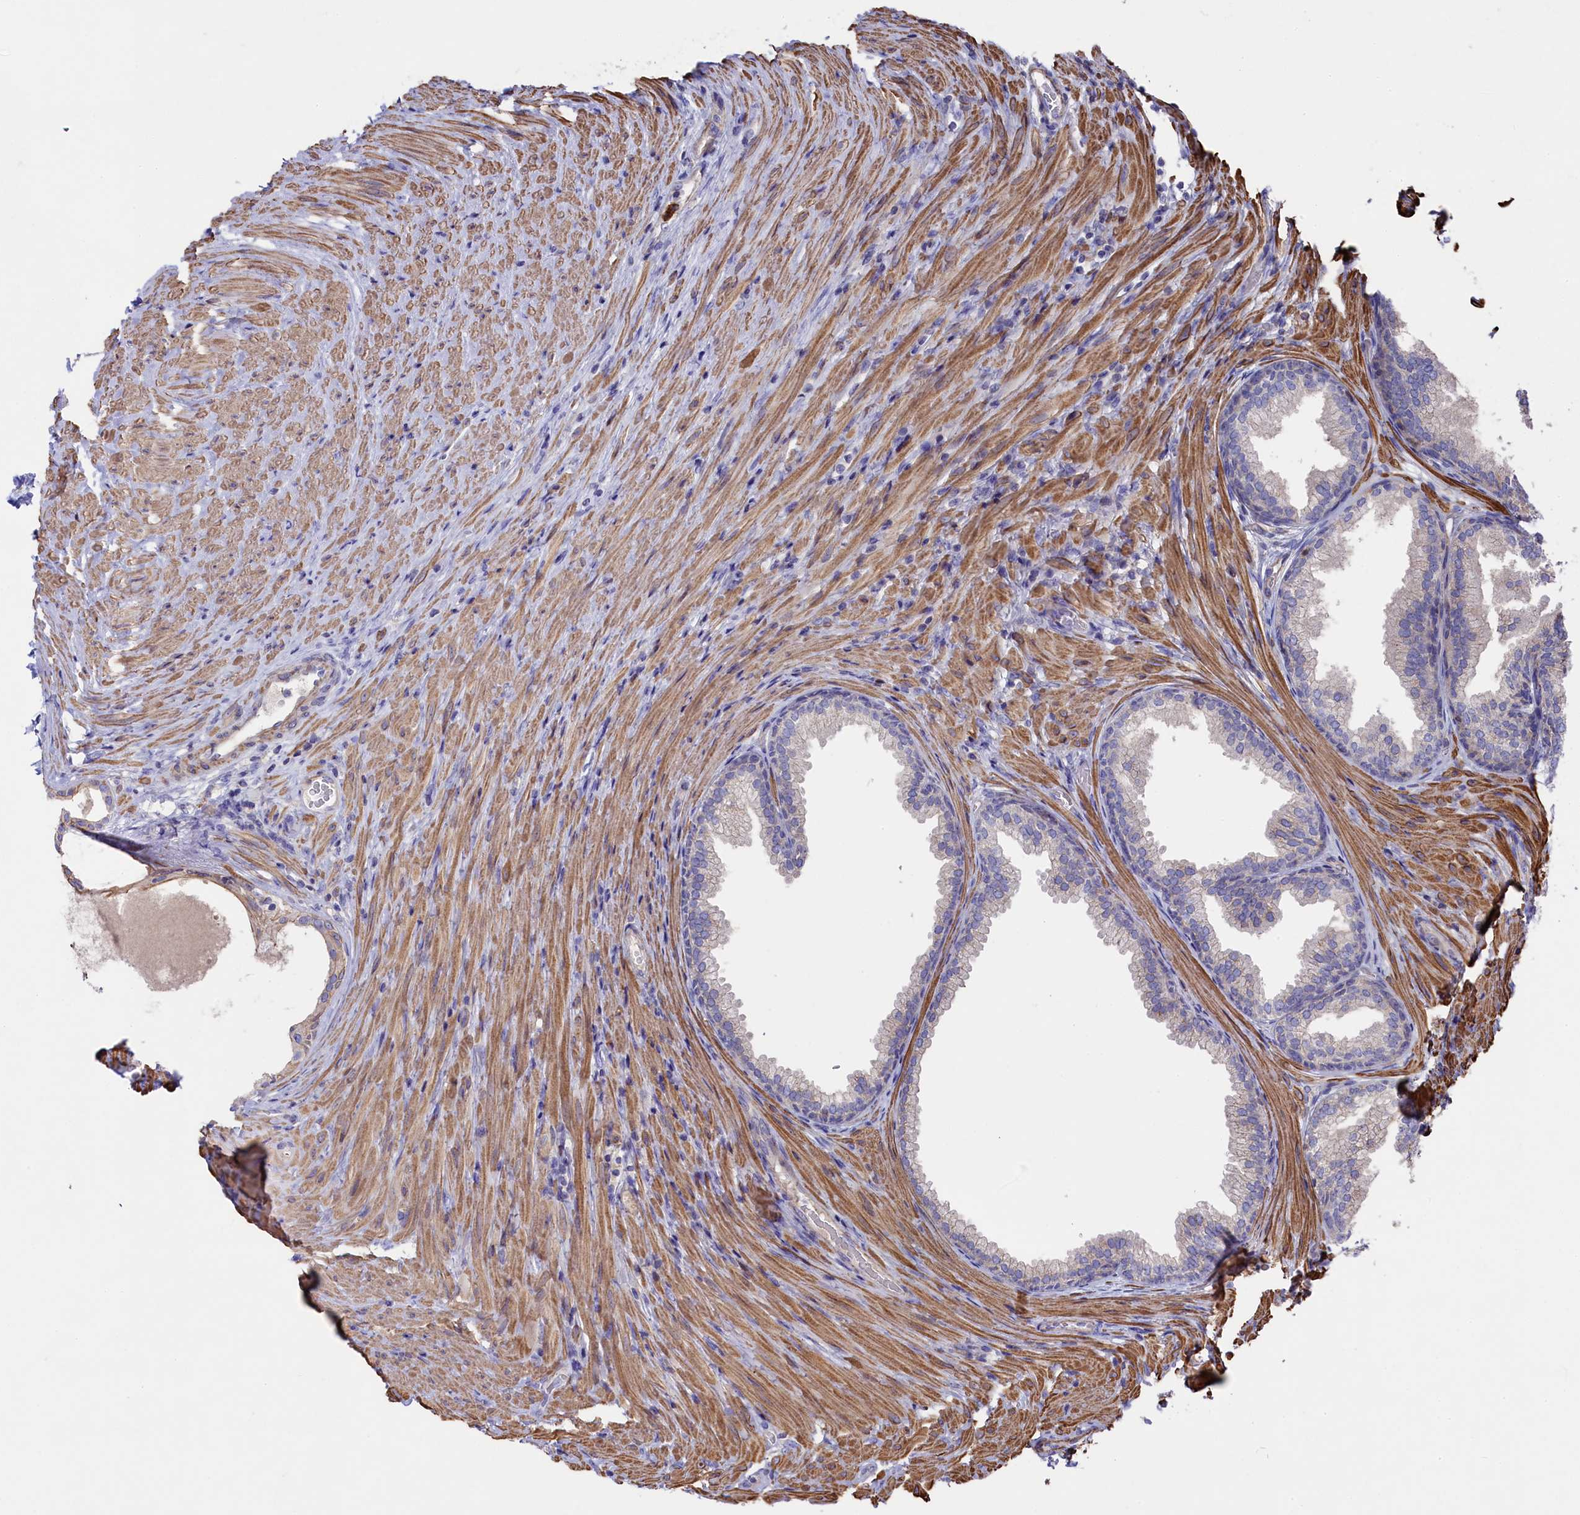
{"staining": {"intensity": "moderate", "quantity": "<25%", "location": "cytoplasmic/membranous"}, "tissue": "prostate", "cell_type": "Glandular cells", "image_type": "normal", "snomed": [{"axis": "morphology", "description": "Normal tissue, NOS"}, {"axis": "topography", "description": "Prostate"}], "caption": "Protein analysis of normal prostate demonstrates moderate cytoplasmic/membranous expression in about <25% of glandular cells.", "gene": "RAPSN", "patient": {"sex": "male", "age": 76}}